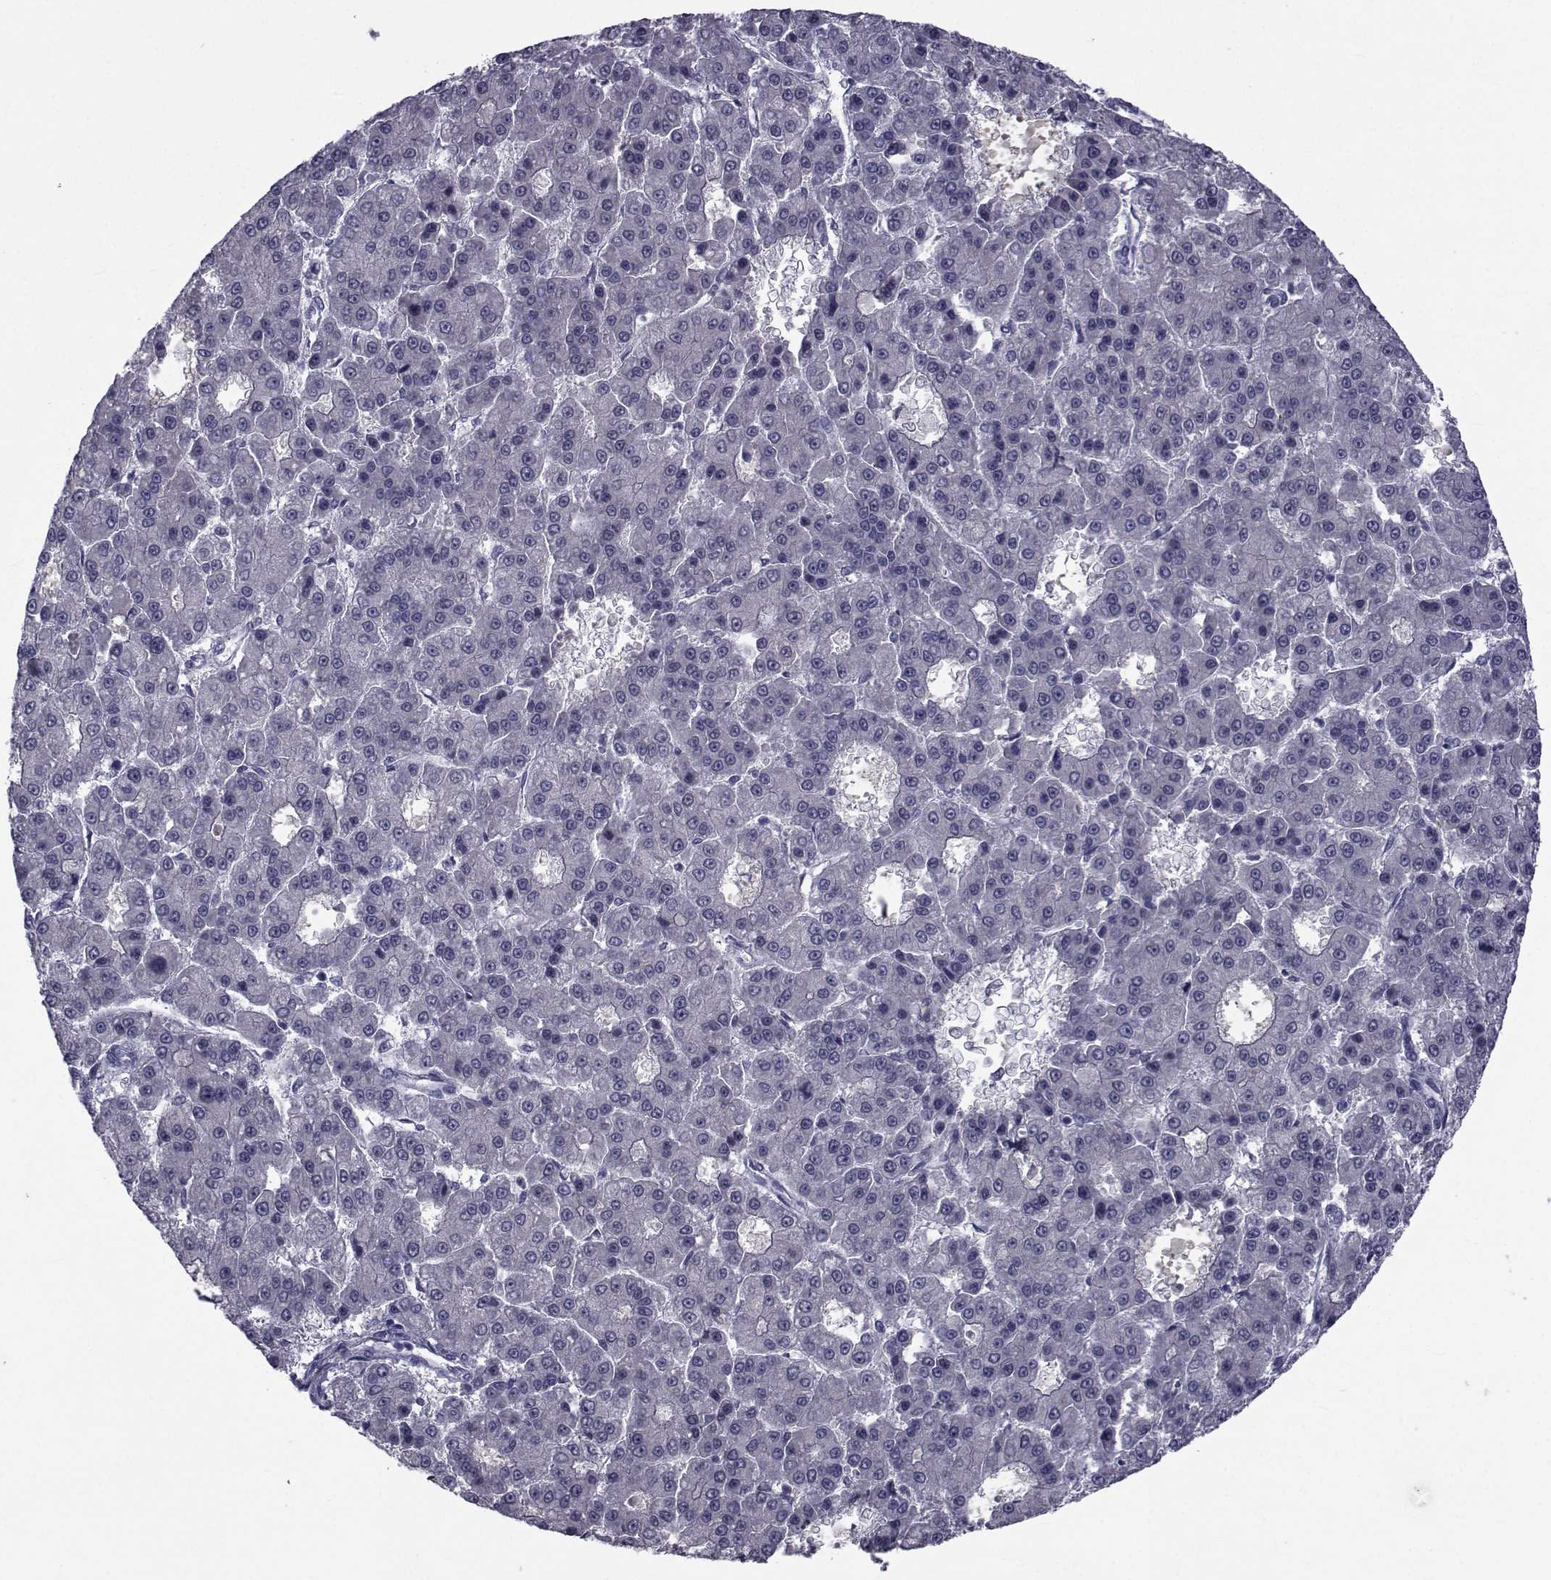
{"staining": {"intensity": "negative", "quantity": "none", "location": "none"}, "tissue": "liver cancer", "cell_type": "Tumor cells", "image_type": "cancer", "snomed": [{"axis": "morphology", "description": "Carcinoma, Hepatocellular, NOS"}, {"axis": "topography", "description": "Liver"}], "caption": "The image reveals no staining of tumor cells in liver hepatocellular carcinoma.", "gene": "PAX2", "patient": {"sex": "male", "age": 70}}